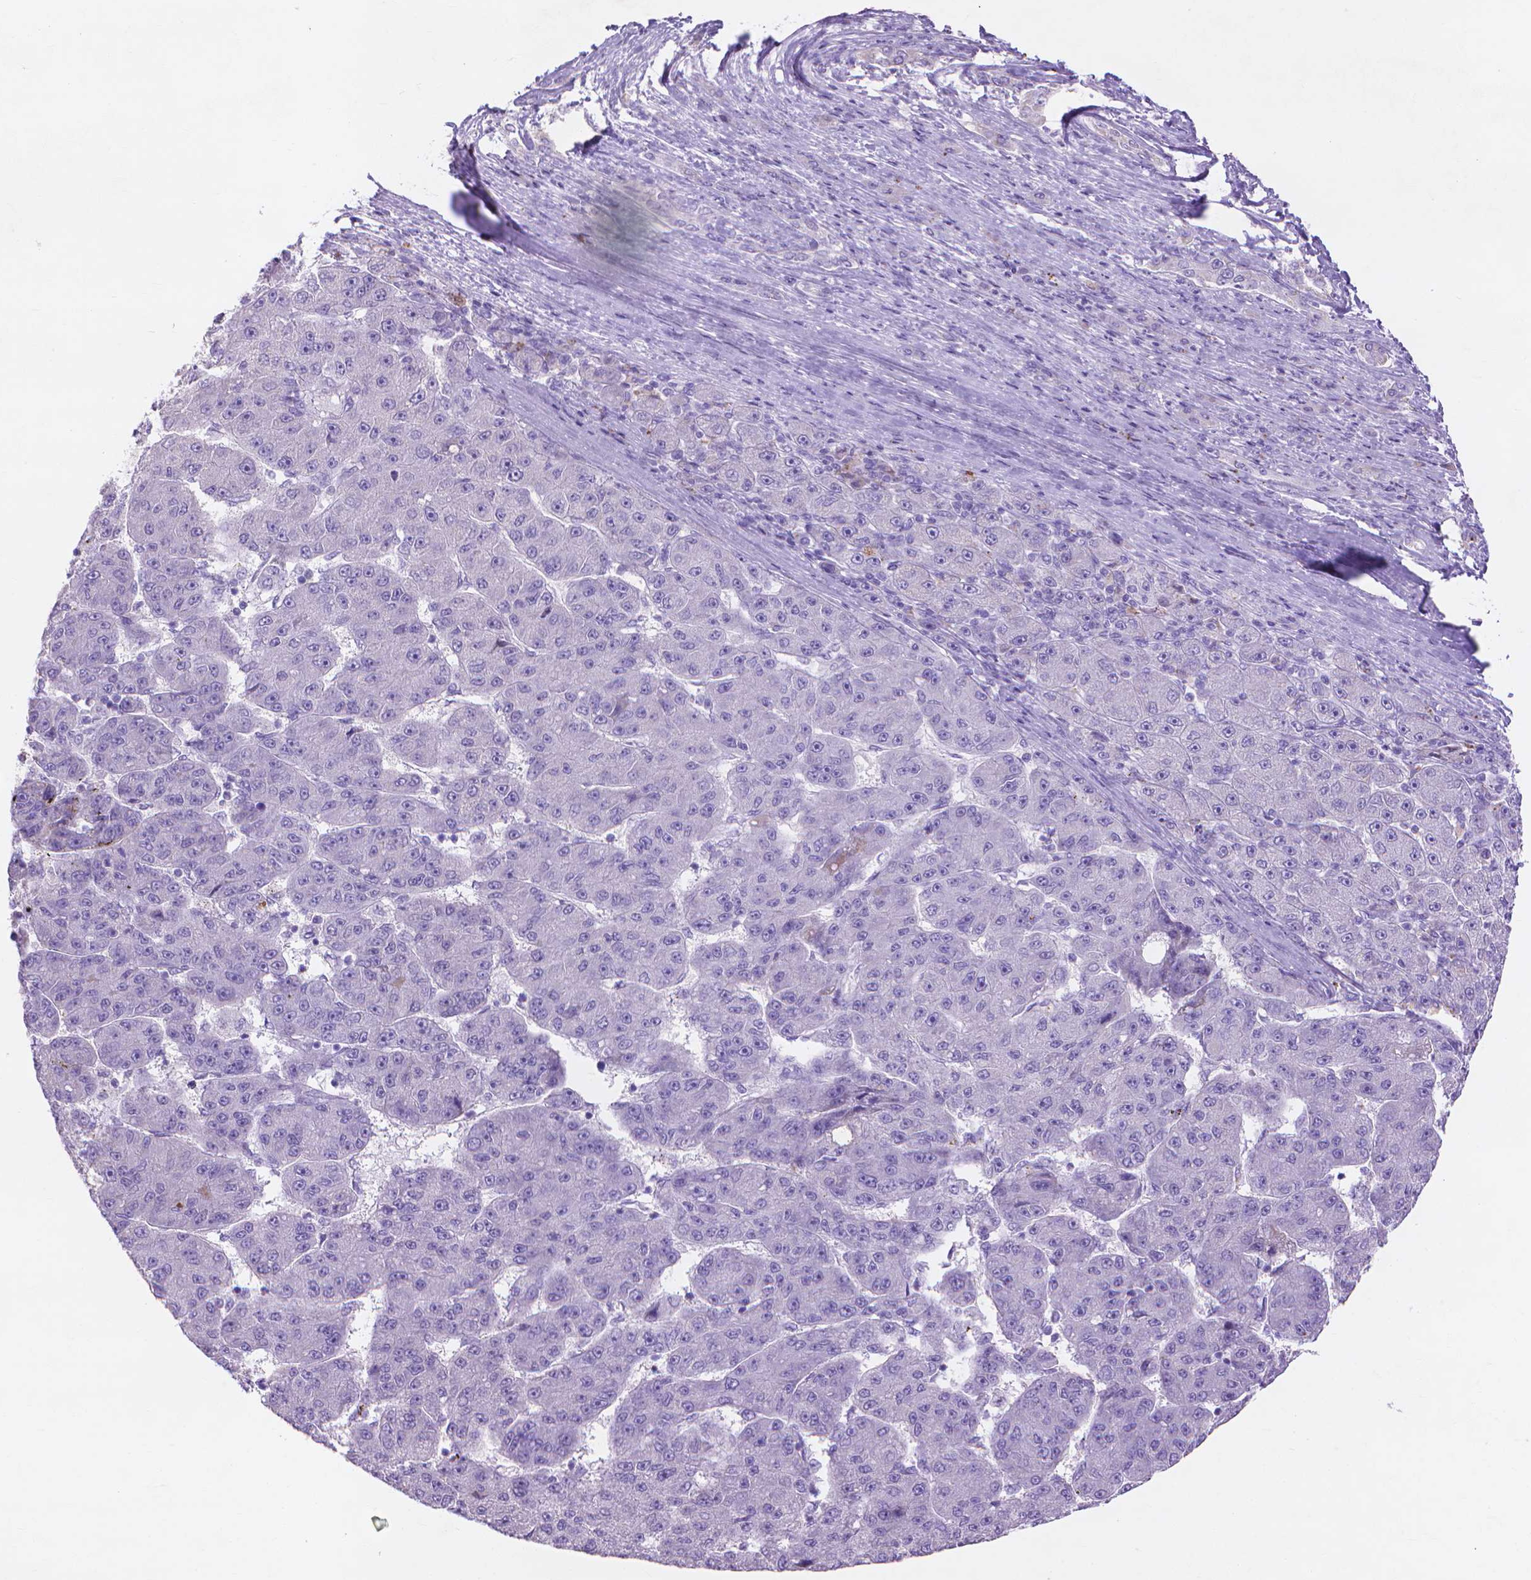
{"staining": {"intensity": "negative", "quantity": "none", "location": "none"}, "tissue": "liver cancer", "cell_type": "Tumor cells", "image_type": "cancer", "snomed": [{"axis": "morphology", "description": "Carcinoma, Hepatocellular, NOS"}, {"axis": "topography", "description": "Liver"}], "caption": "An image of human liver cancer is negative for staining in tumor cells.", "gene": "MMP11", "patient": {"sex": "male", "age": 67}}